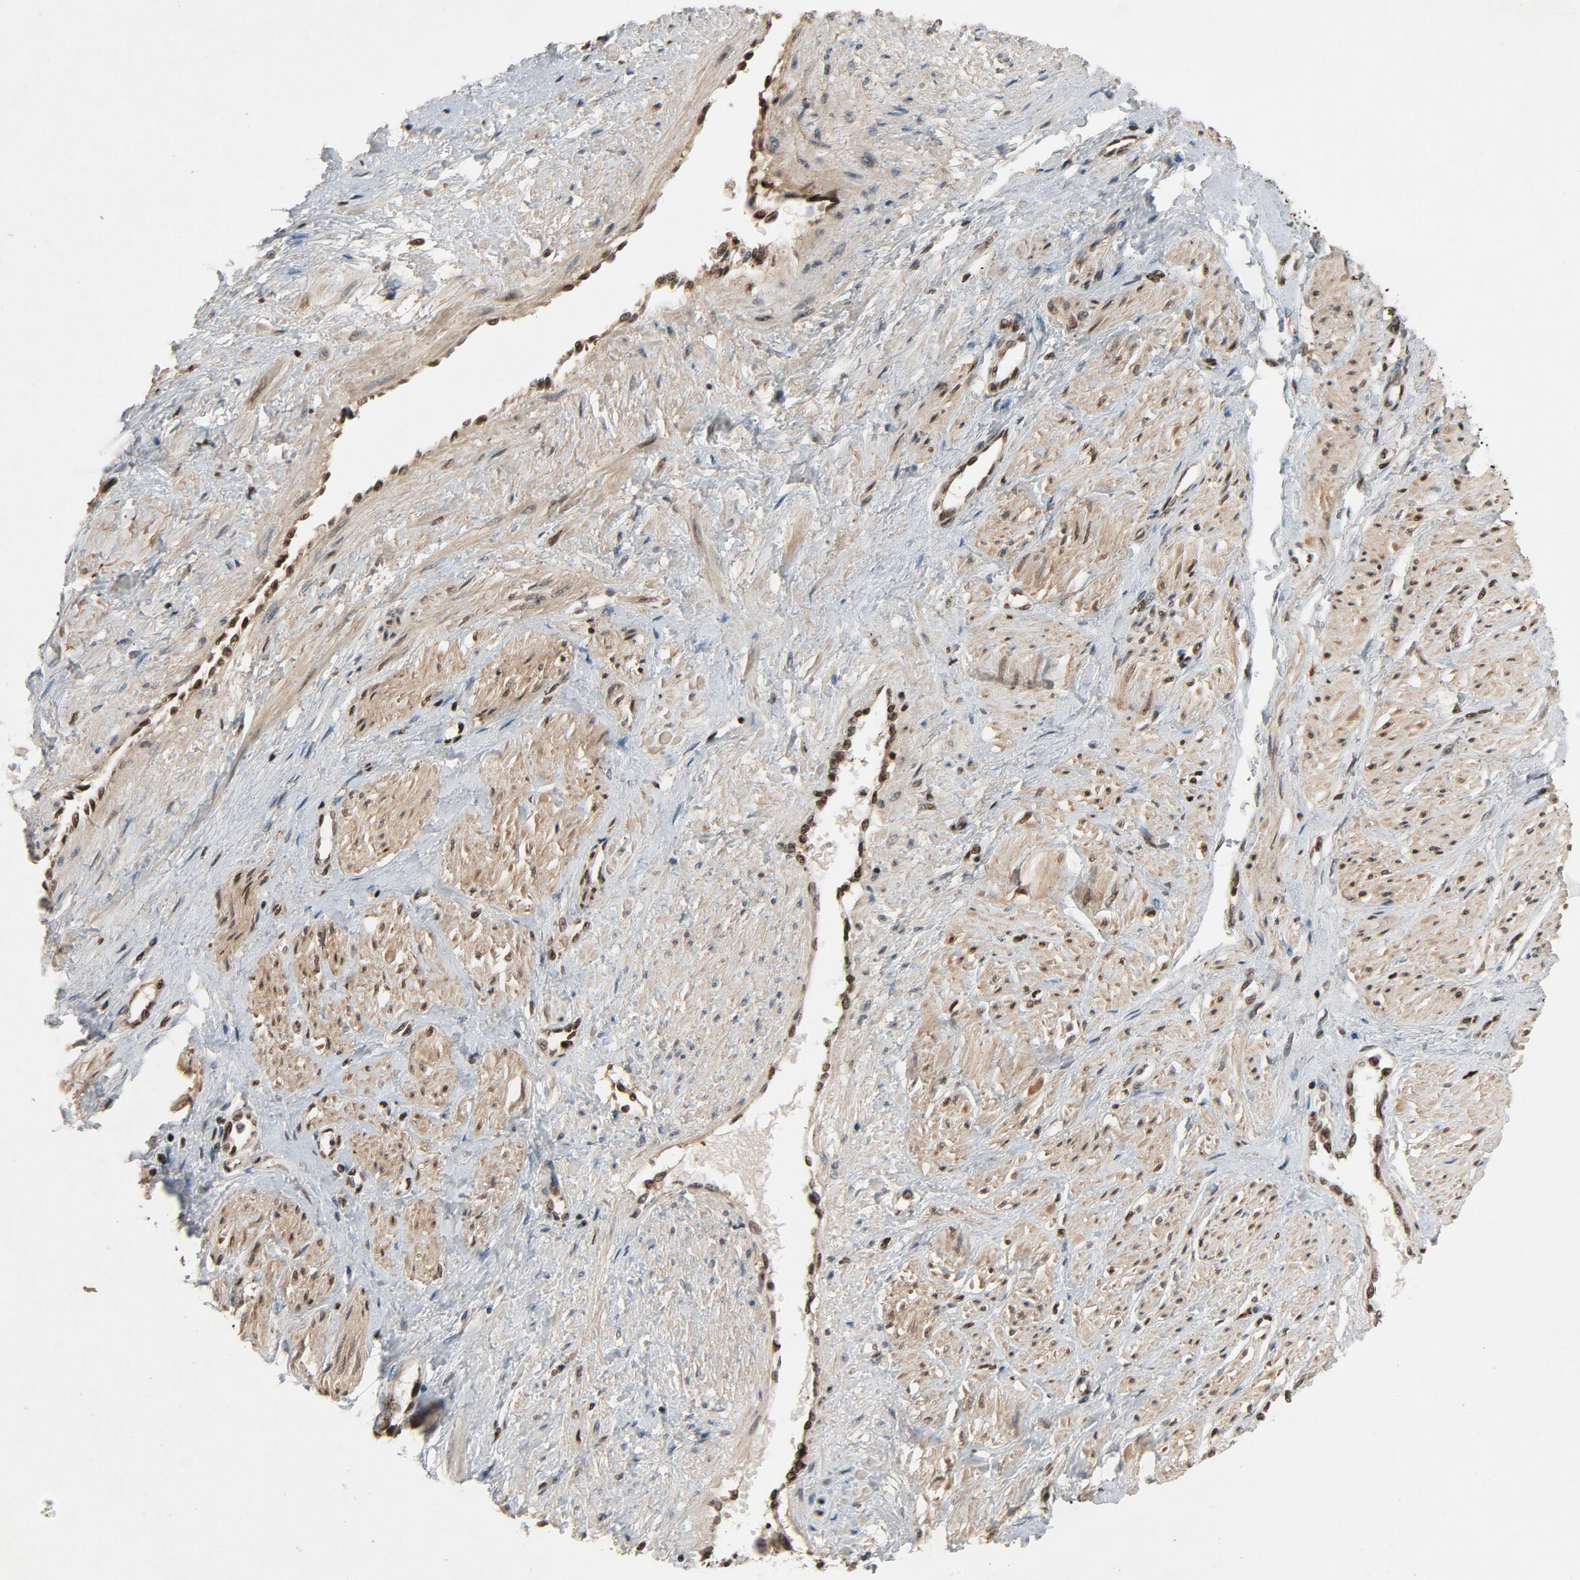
{"staining": {"intensity": "moderate", "quantity": ">75%", "location": "cytoplasmic/membranous,nuclear"}, "tissue": "smooth muscle", "cell_type": "Smooth muscle cells", "image_type": "normal", "snomed": [{"axis": "morphology", "description": "Normal tissue, NOS"}, {"axis": "topography", "description": "Smooth muscle"}, {"axis": "topography", "description": "Uterus"}], "caption": "Protein positivity by immunohistochemistry exhibits moderate cytoplasmic/membranous,nuclear positivity in about >75% of smooth muscle cells in normal smooth muscle.", "gene": "SMARCD1", "patient": {"sex": "female", "age": 39}}